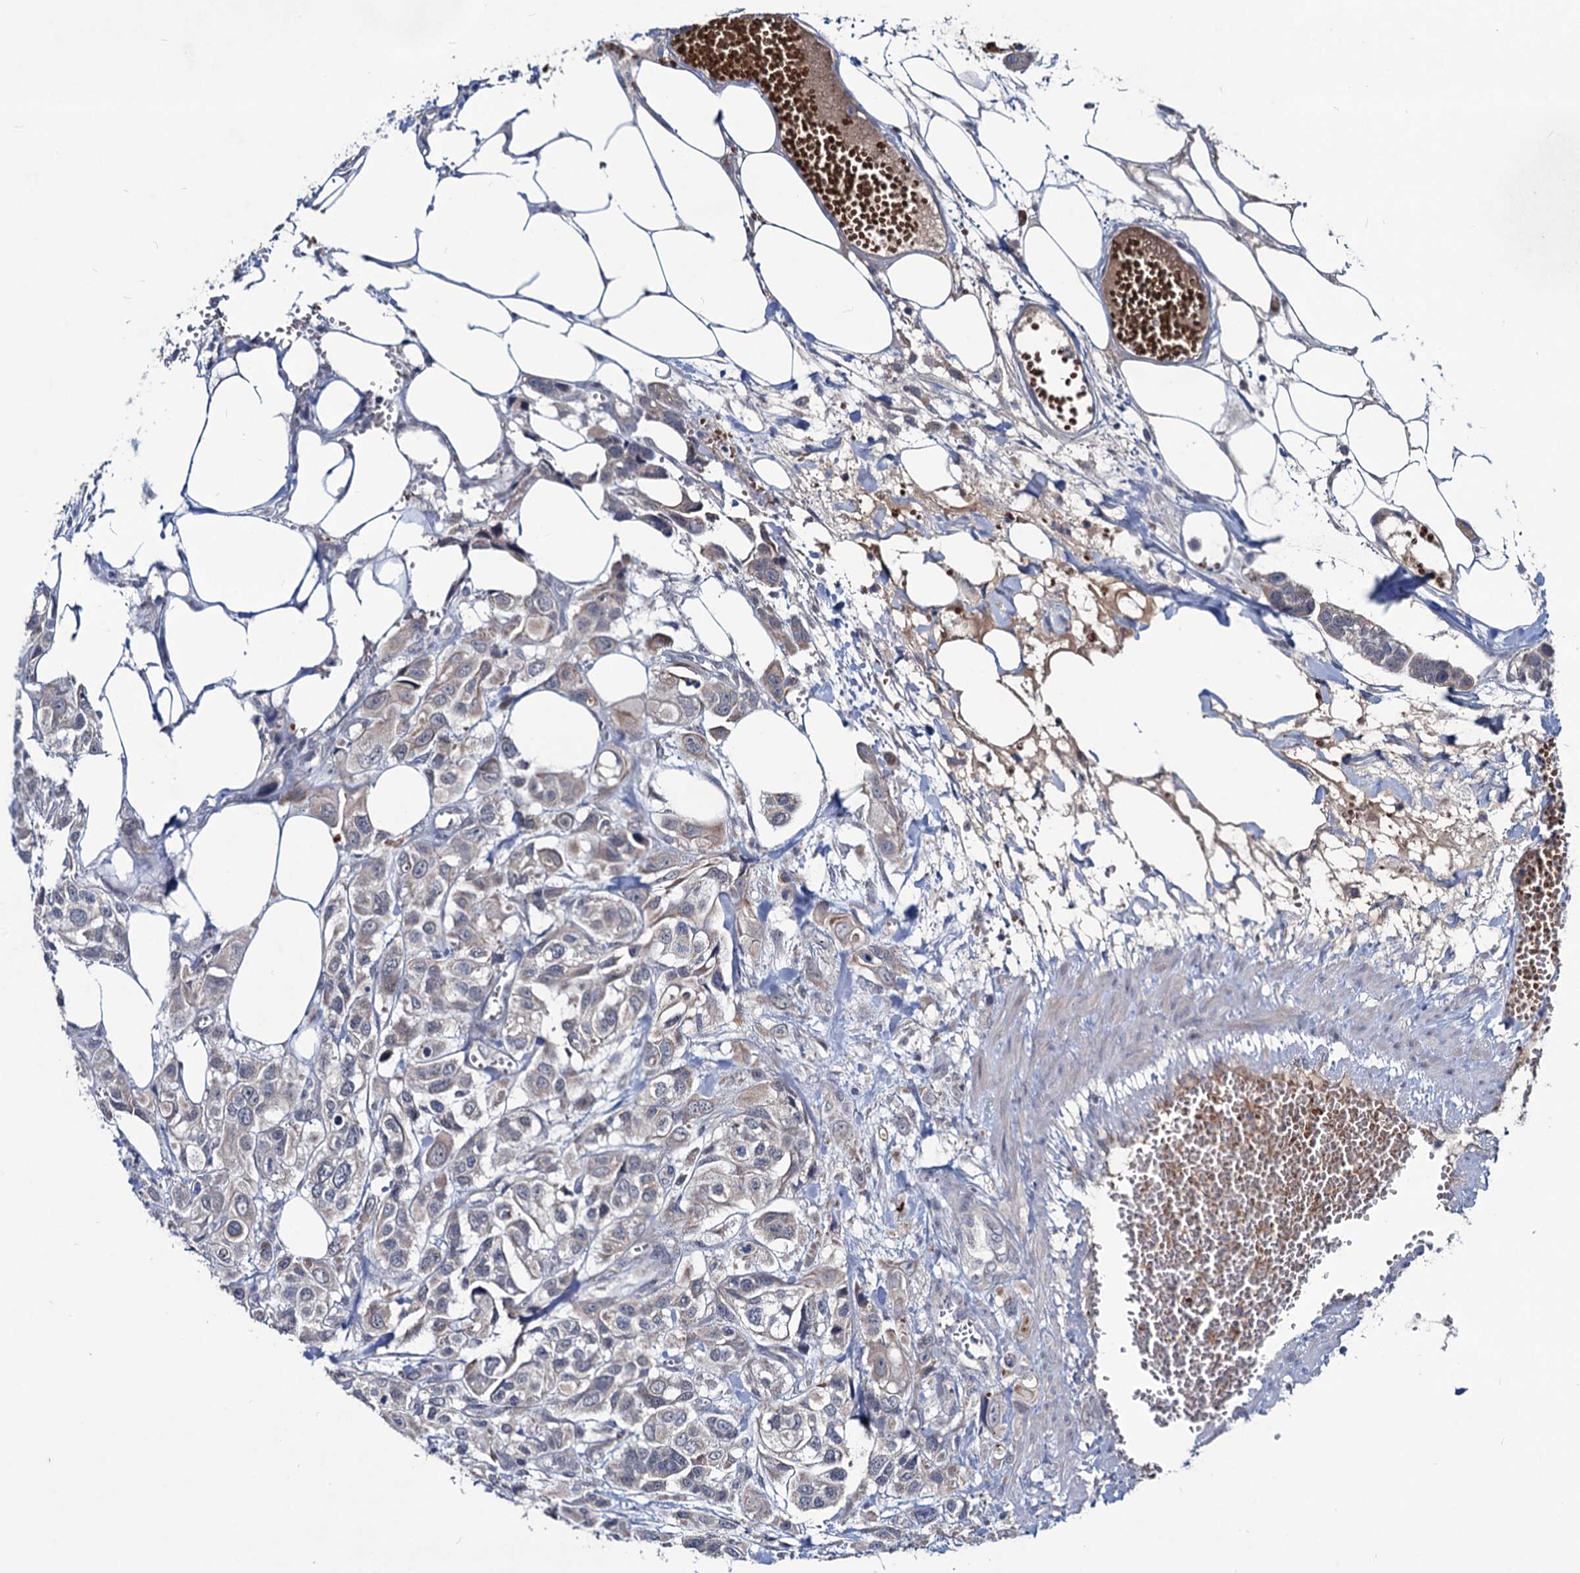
{"staining": {"intensity": "weak", "quantity": "<25%", "location": "cytoplasmic/membranous"}, "tissue": "urothelial cancer", "cell_type": "Tumor cells", "image_type": "cancer", "snomed": [{"axis": "morphology", "description": "Urothelial carcinoma, High grade"}, {"axis": "topography", "description": "Urinary bladder"}], "caption": "This photomicrograph is of urothelial cancer stained with immunohistochemistry (IHC) to label a protein in brown with the nuclei are counter-stained blue. There is no staining in tumor cells. (DAB (3,3'-diaminobenzidine) immunohistochemistry (IHC) with hematoxylin counter stain).", "gene": "RNF6", "patient": {"sex": "male", "age": 67}}